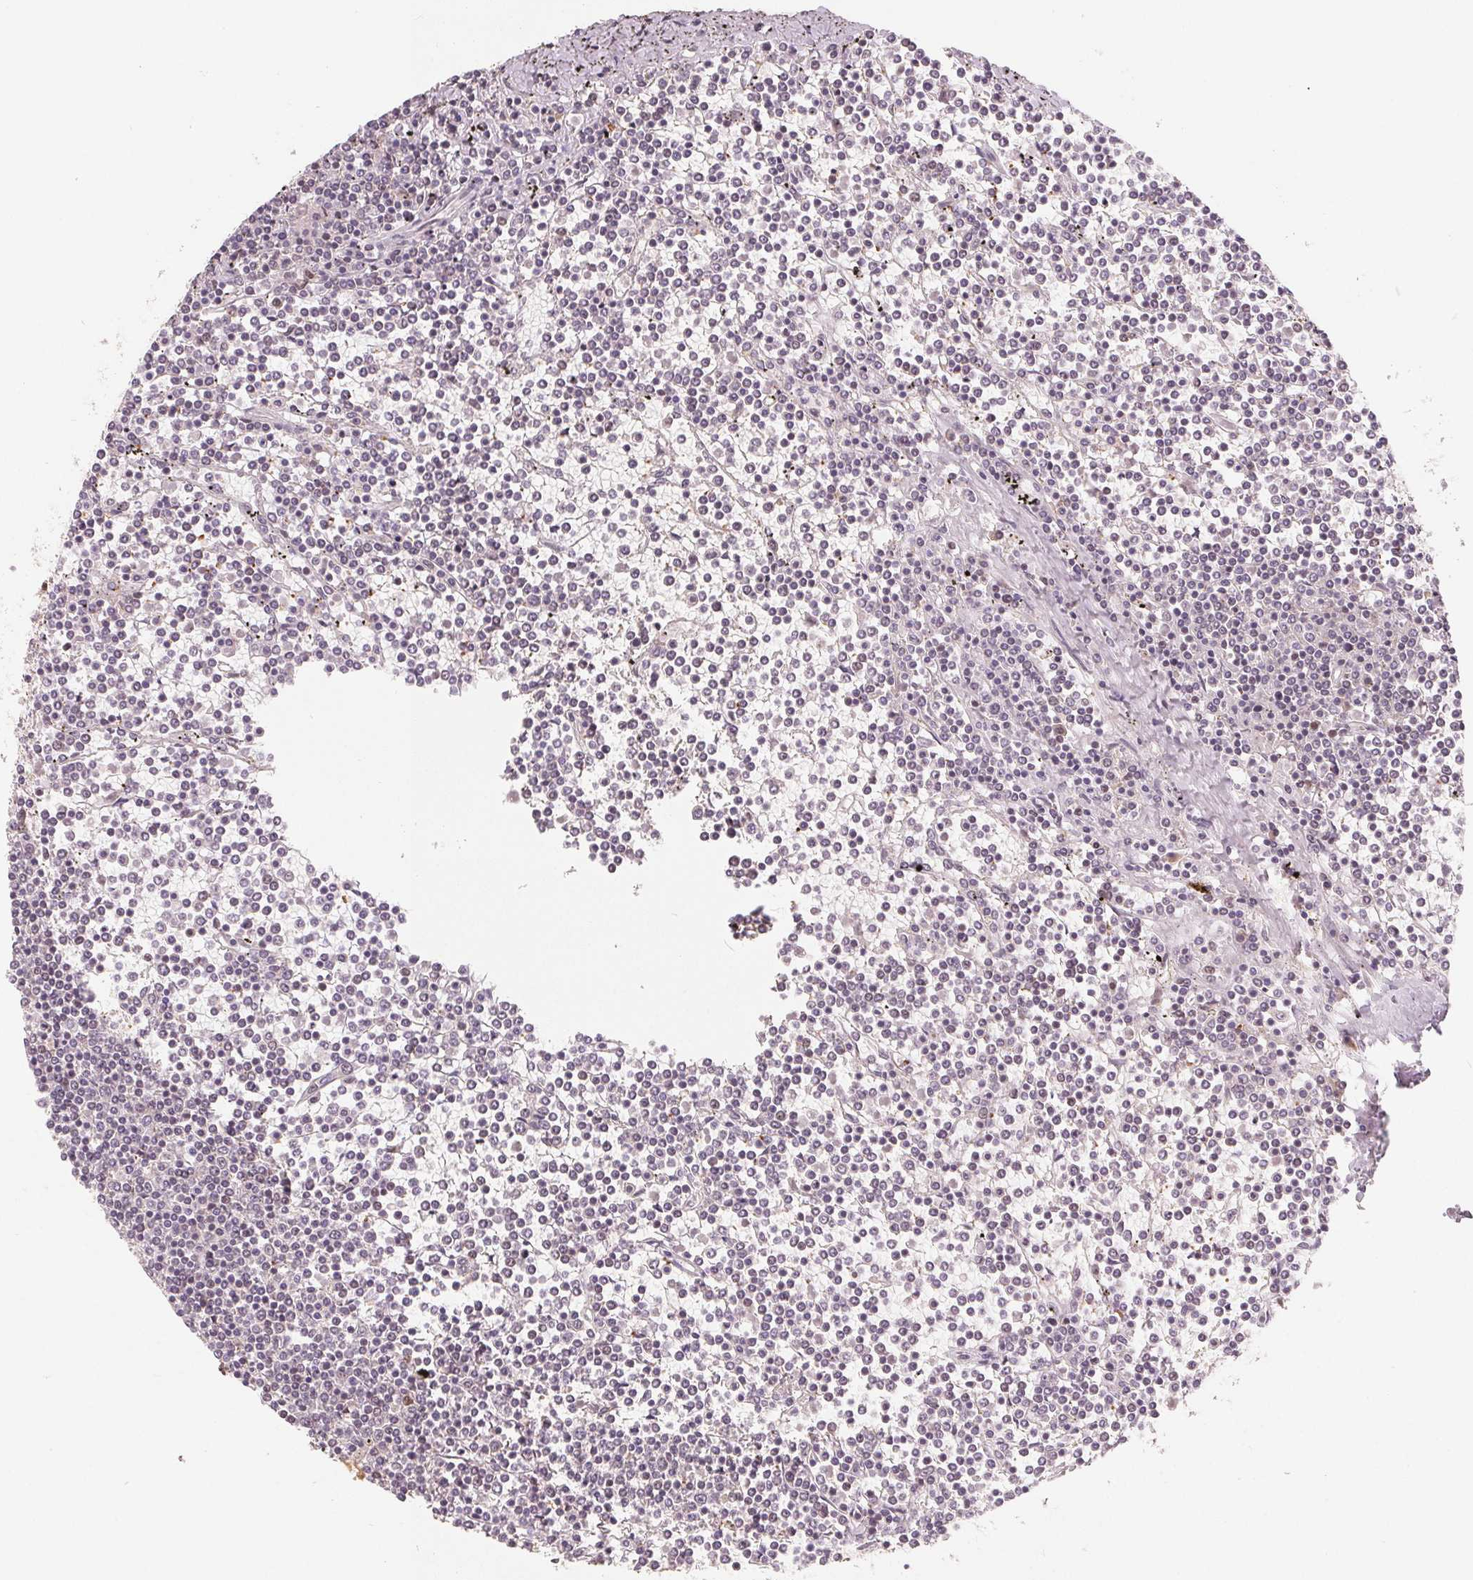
{"staining": {"intensity": "negative", "quantity": "none", "location": "none"}, "tissue": "lymphoma", "cell_type": "Tumor cells", "image_type": "cancer", "snomed": [{"axis": "morphology", "description": "Malignant lymphoma, non-Hodgkin's type, Low grade"}, {"axis": "topography", "description": "Spleen"}], "caption": "Tumor cells are negative for protein expression in human malignant lymphoma, non-Hodgkin's type (low-grade).", "gene": "CCDC138", "patient": {"sex": "female", "age": 19}}